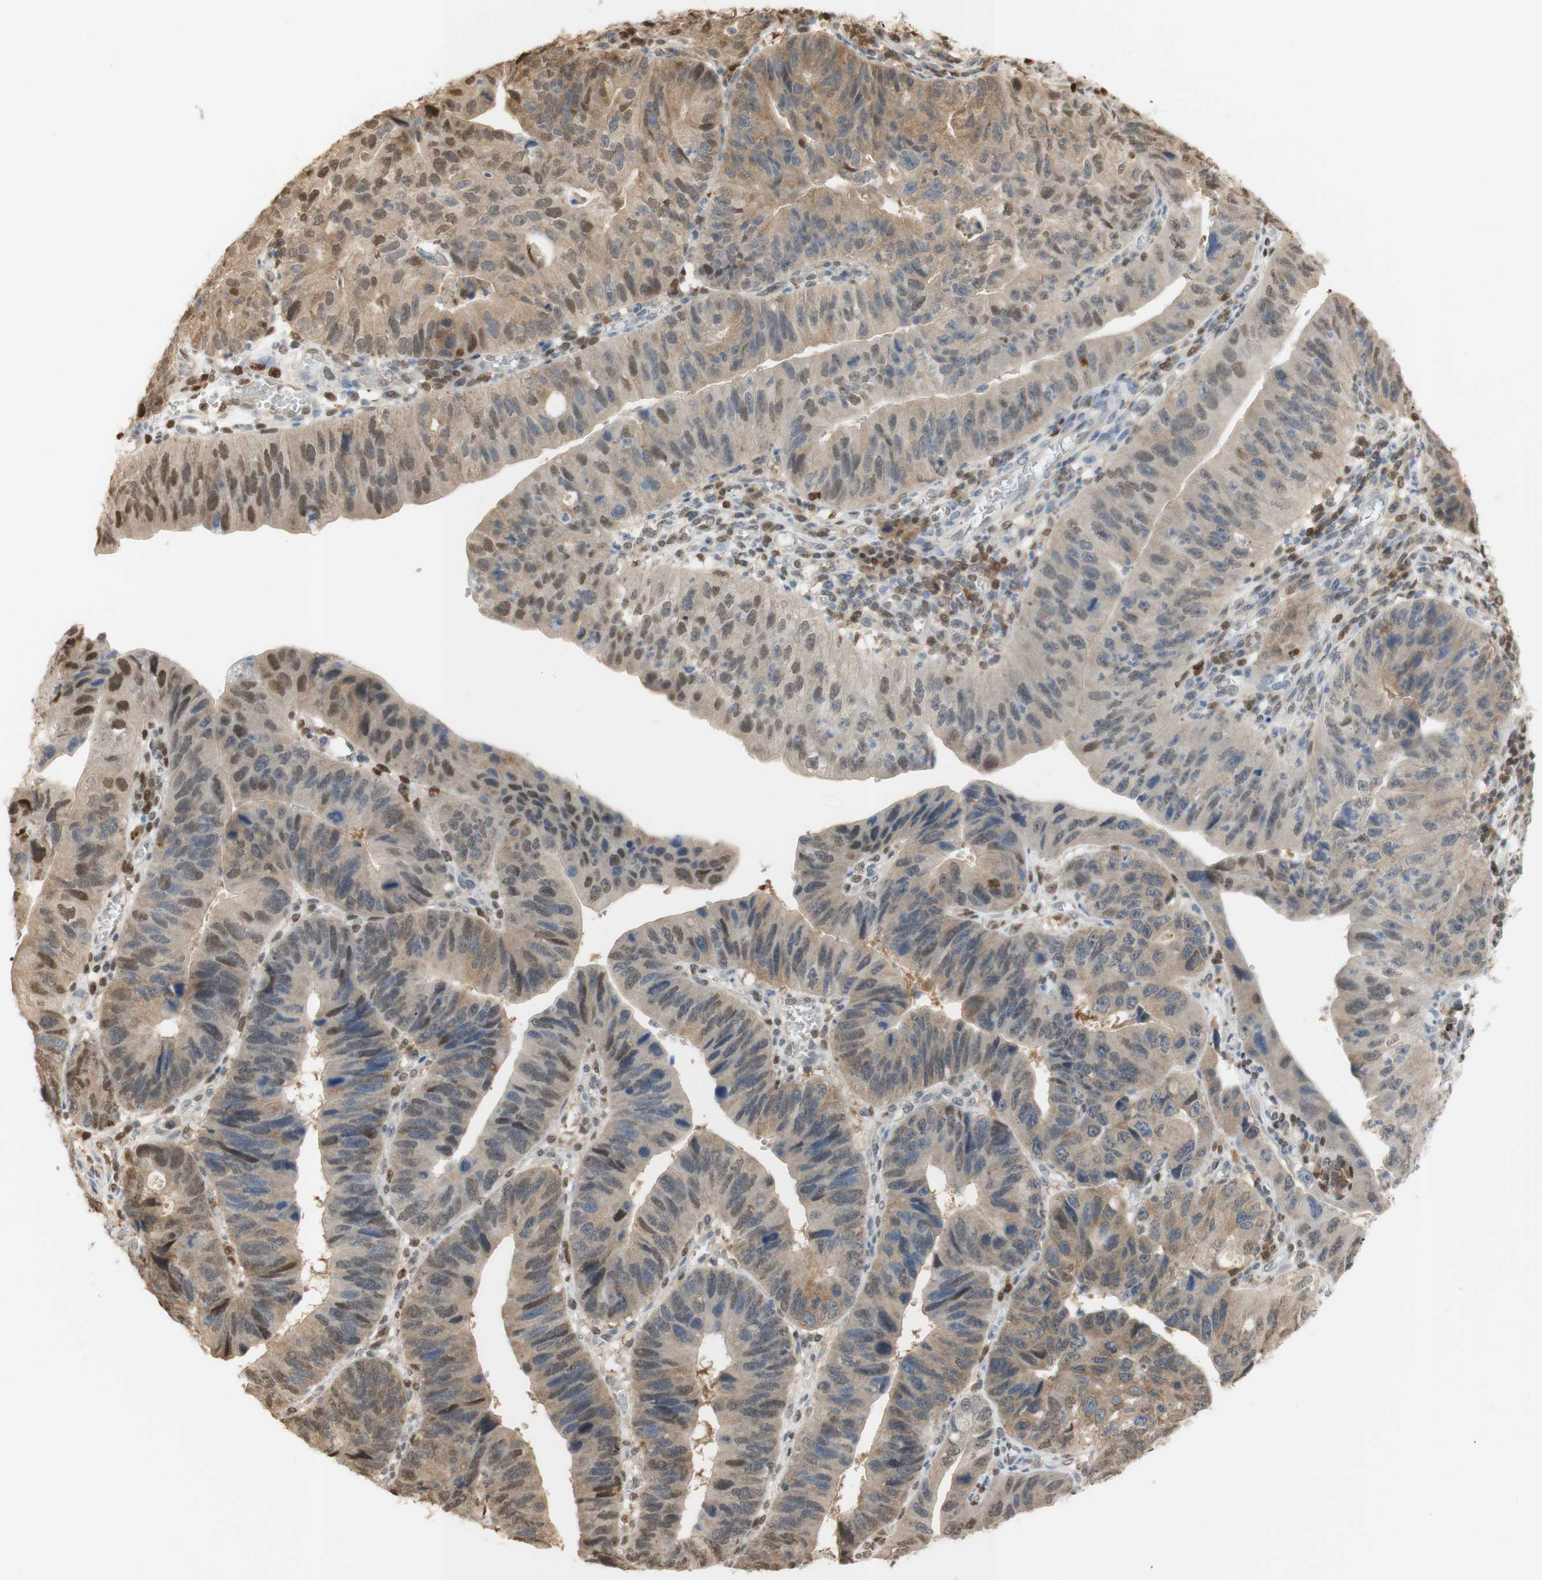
{"staining": {"intensity": "weak", "quantity": ">75%", "location": "cytoplasmic/membranous,nuclear"}, "tissue": "stomach cancer", "cell_type": "Tumor cells", "image_type": "cancer", "snomed": [{"axis": "morphology", "description": "Adenocarcinoma, NOS"}, {"axis": "topography", "description": "Stomach"}], "caption": "This photomicrograph displays stomach adenocarcinoma stained with IHC to label a protein in brown. The cytoplasmic/membranous and nuclear of tumor cells show weak positivity for the protein. Nuclei are counter-stained blue.", "gene": "NAP1L4", "patient": {"sex": "male", "age": 59}}